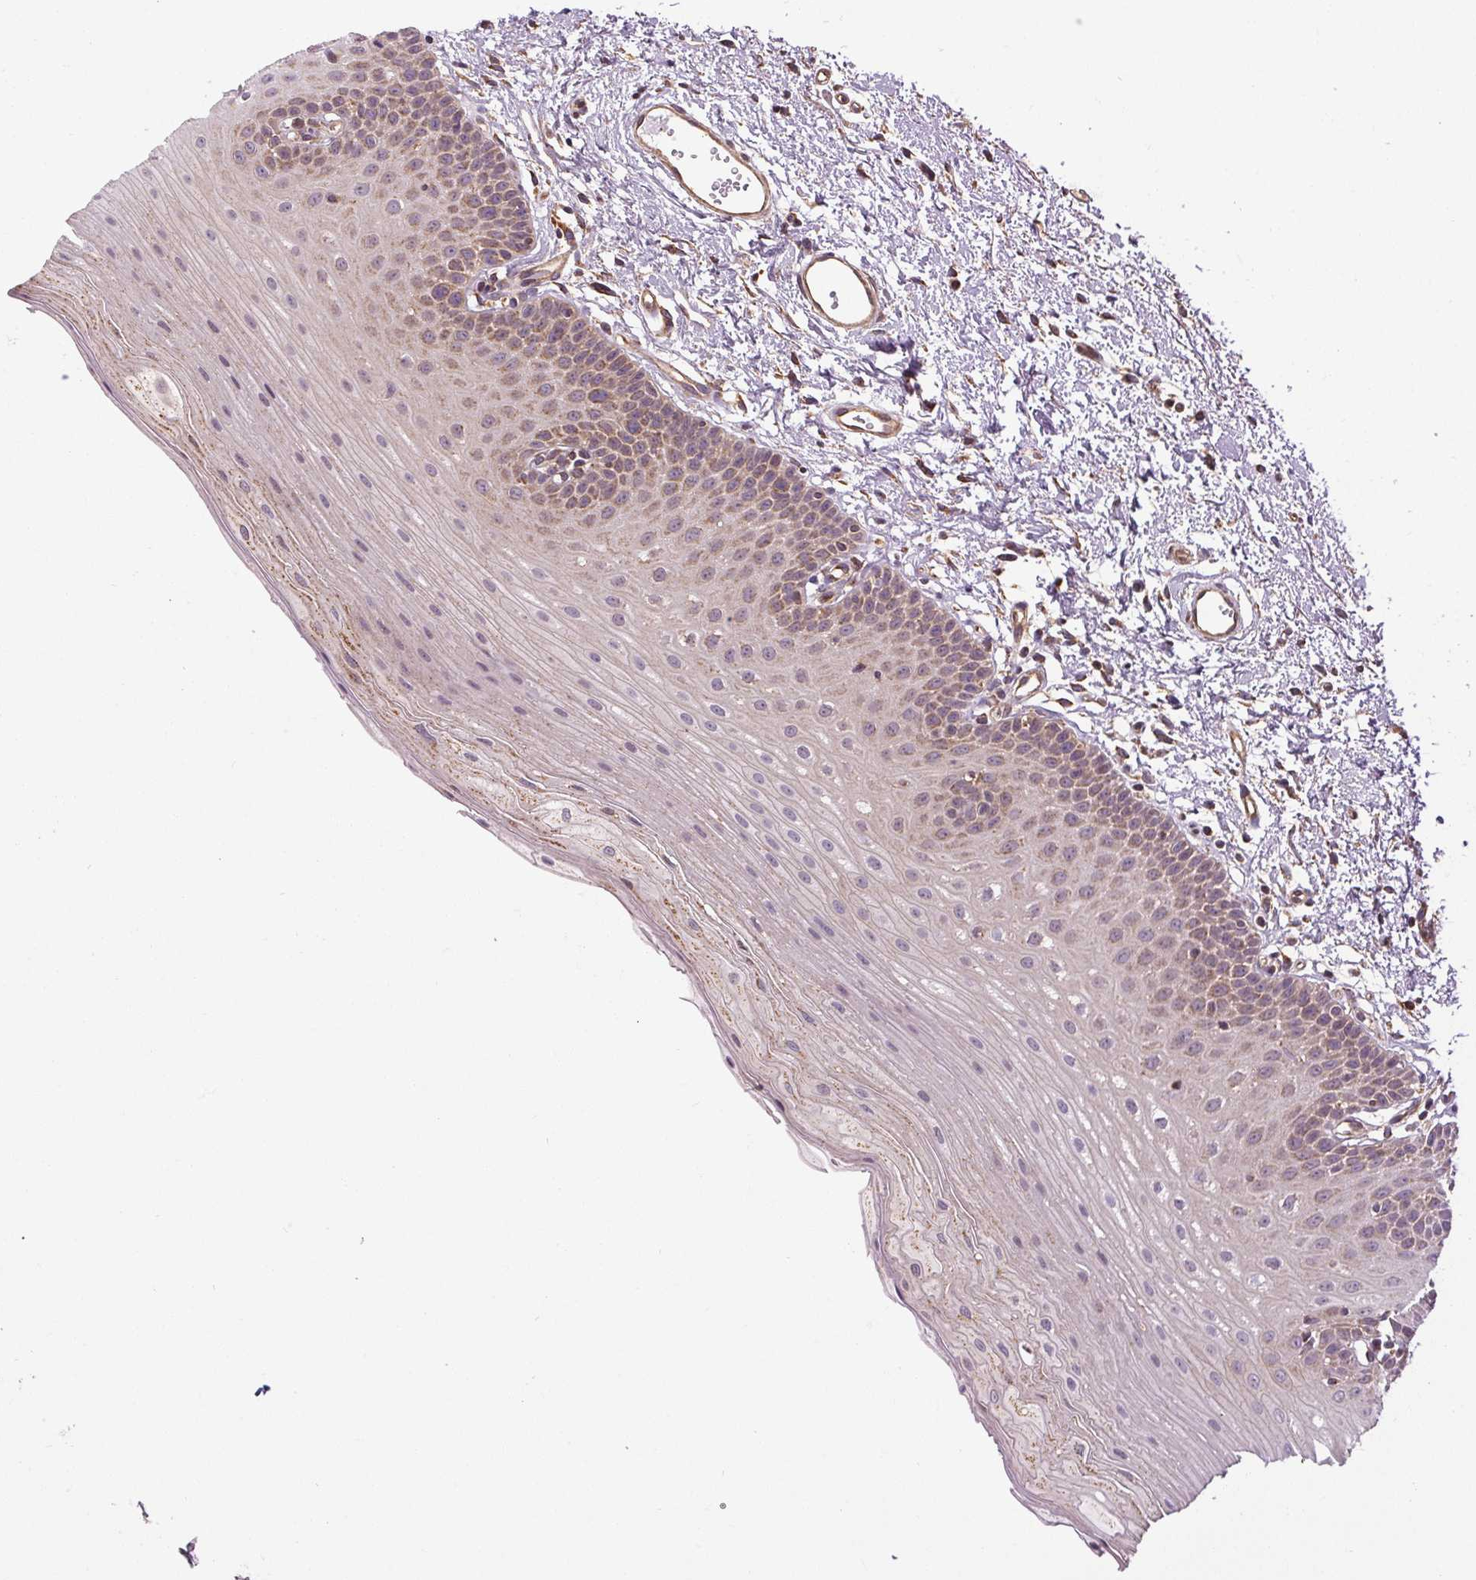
{"staining": {"intensity": "moderate", "quantity": "25%-75%", "location": "cytoplasmic/membranous"}, "tissue": "oral mucosa", "cell_type": "Squamous epithelial cells", "image_type": "normal", "snomed": [{"axis": "morphology", "description": "Normal tissue, NOS"}, {"axis": "morphology", "description": "Adenocarcinoma, NOS"}, {"axis": "topography", "description": "Oral tissue"}, {"axis": "topography", "description": "Head-Neck"}], "caption": "A micrograph of oral mucosa stained for a protein reveals moderate cytoplasmic/membranous brown staining in squamous epithelial cells.", "gene": "ZNF548", "patient": {"sex": "female", "age": 57}}